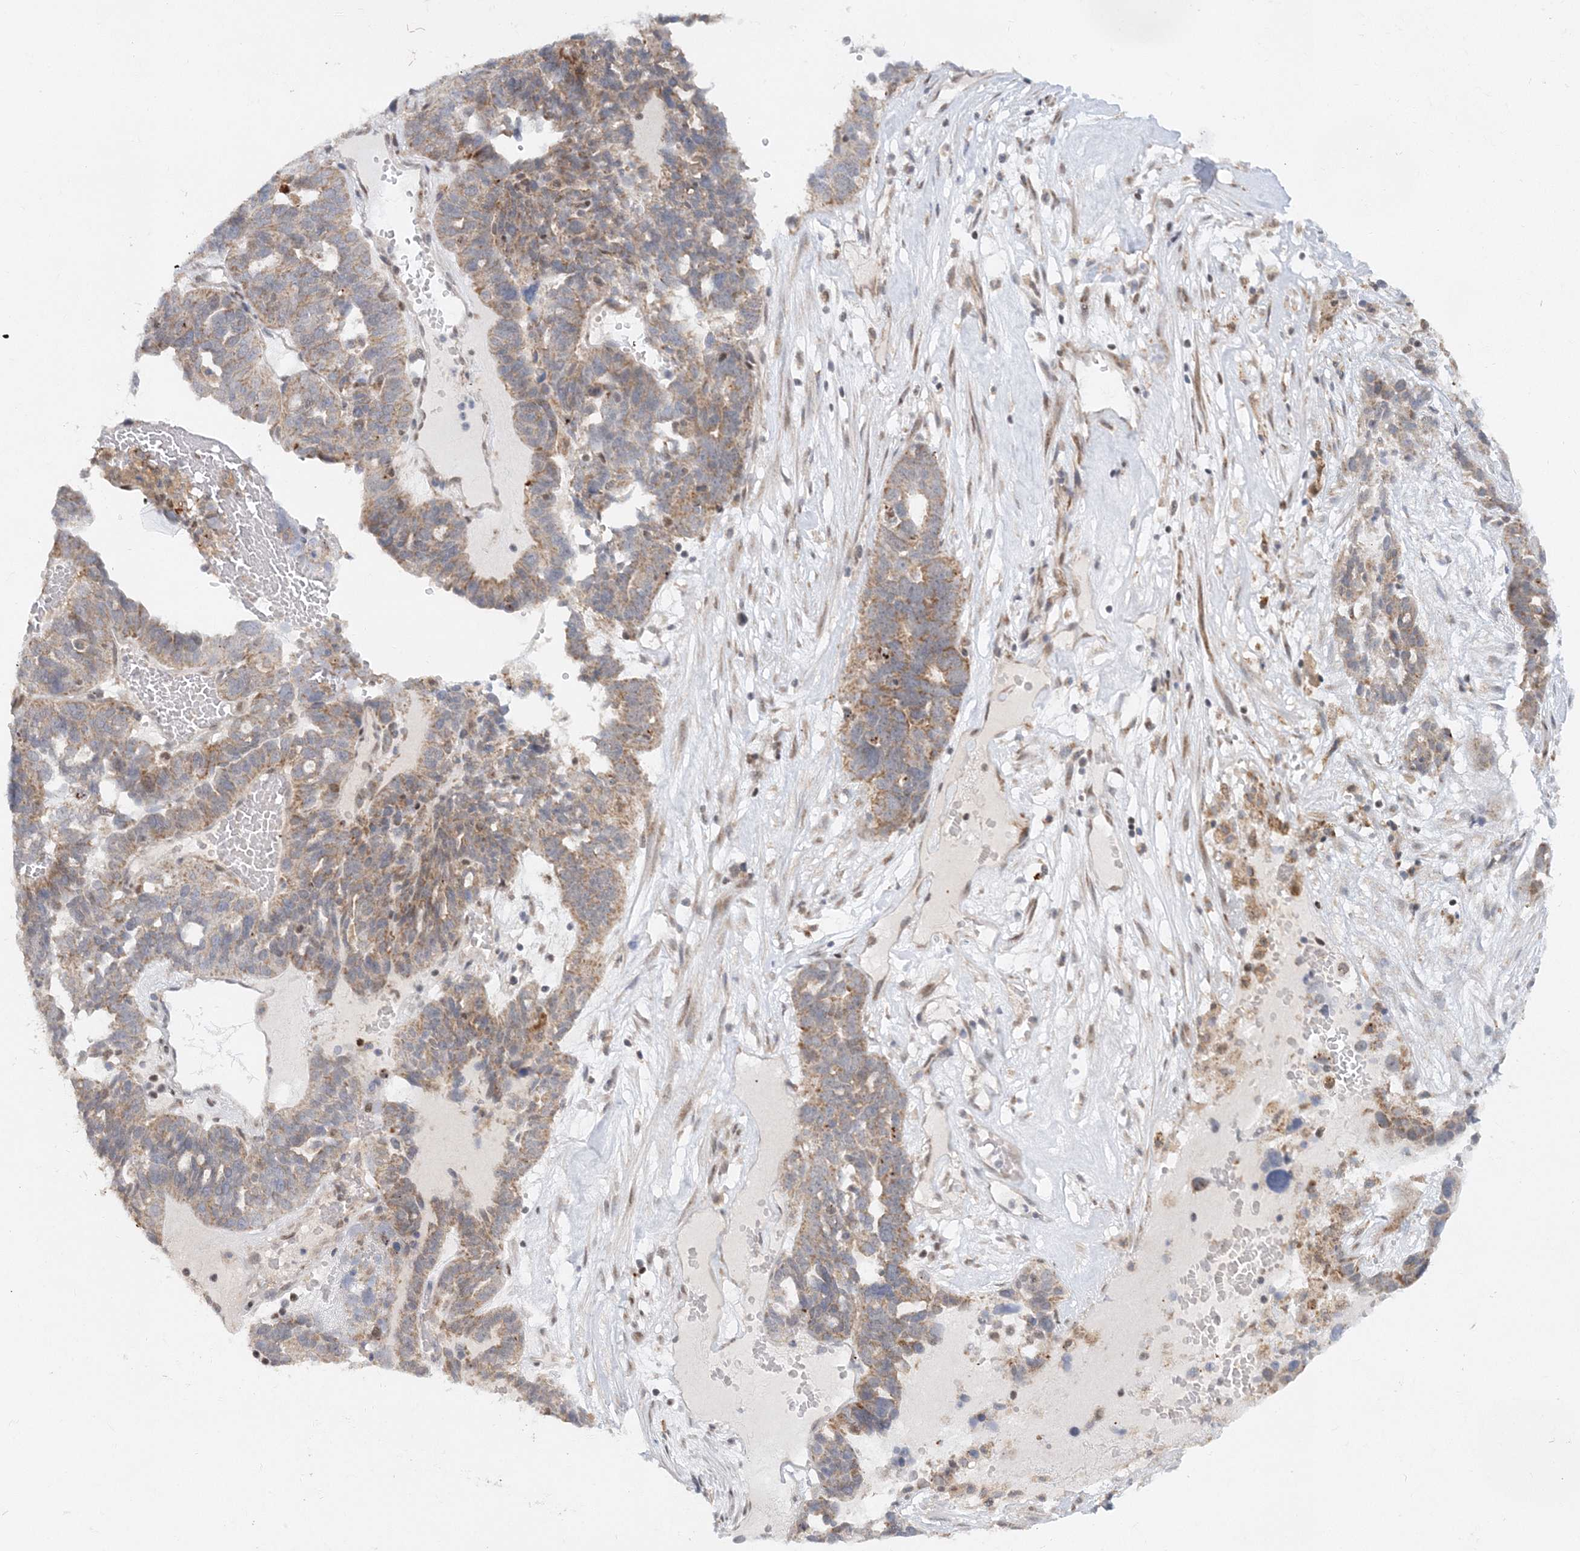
{"staining": {"intensity": "moderate", "quantity": "<25%", "location": "cytoplasmic/membranous"}, "tissue": "ovarian cancer", "cell_type": "Tumor cells", "image_type": "cancer", "snomed": [{"axis": "morphology", "description": "Cystadenocarcinoma, serous, NOS"}, {"axis": "topography", "description": "Ovary"}], "caption": "Immunohistochemistry (IHC) image of neoplastic tissue: ovarian serous cystadenocarcinoma stained using immunohistochemistry exhibits low levels of moderate protein expression localized specifically in the cytoplasmic/membranous of tumor cells, appearing as a cytoplasmic/membranous brown color.", "gene": "RAB11FIP2", "patient": {"sex": "female", "age": 59}}